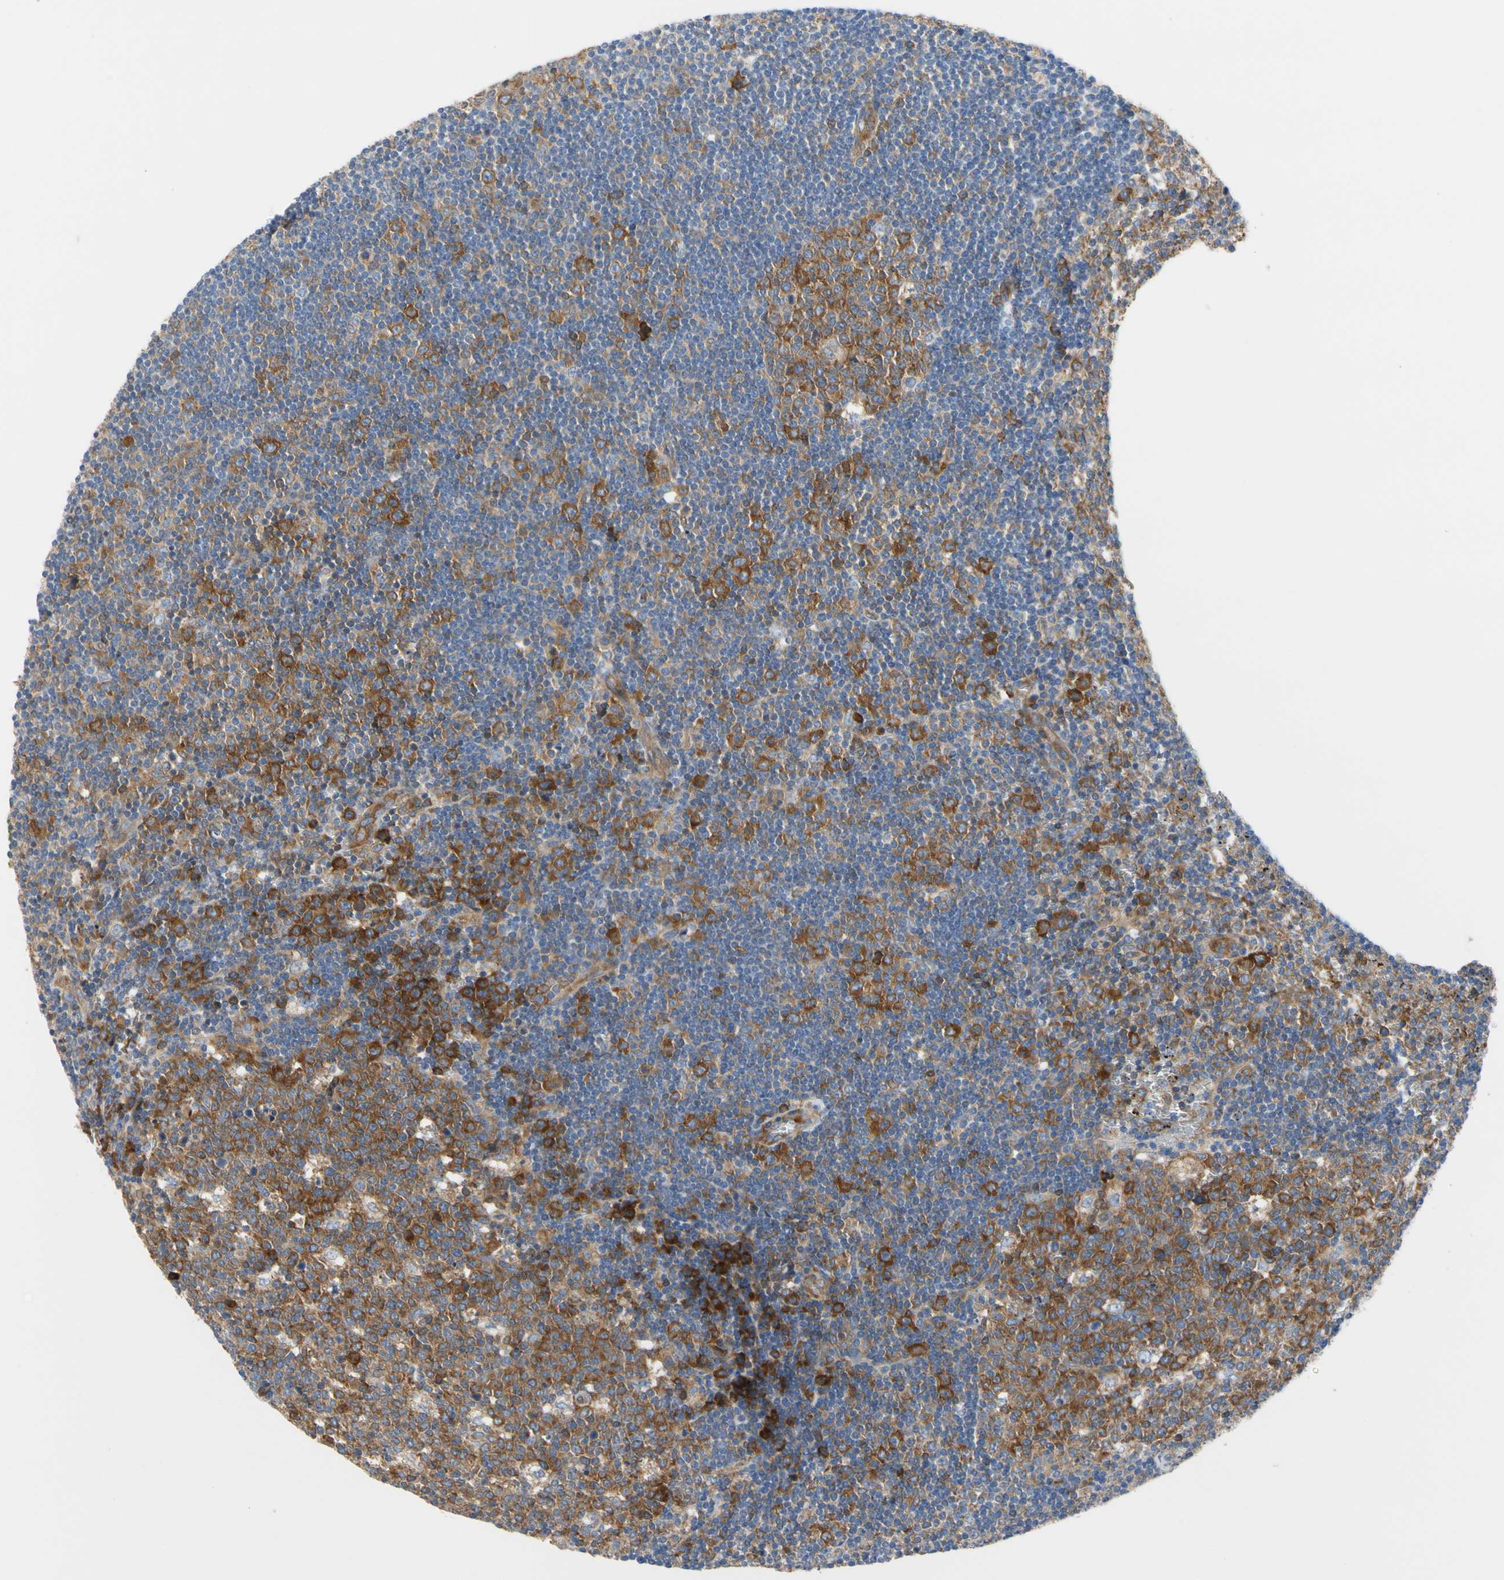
{"staining": {"intensity": "moderate", "quantity": ">75%", "location": "cytoplasmic/membranous"}, "tissue": "lymph node", "cell_type": "Germinal center cells", "image_type": "normal", "snomed": [{"axis": "morphology", "description": "Normal tissue, NOS"}, {"axis": "topography", "description": "Lymph node"}, {"axis": "topography", "description": "Salivary gland"}], "caption": "Protein analysis of unremarkable lymph node displays moderate cytoplasmic/membranous expression in about >75% of germinal center cells.", "gene": "GPHN", "patient": {"sex": "male", "age": 8}}